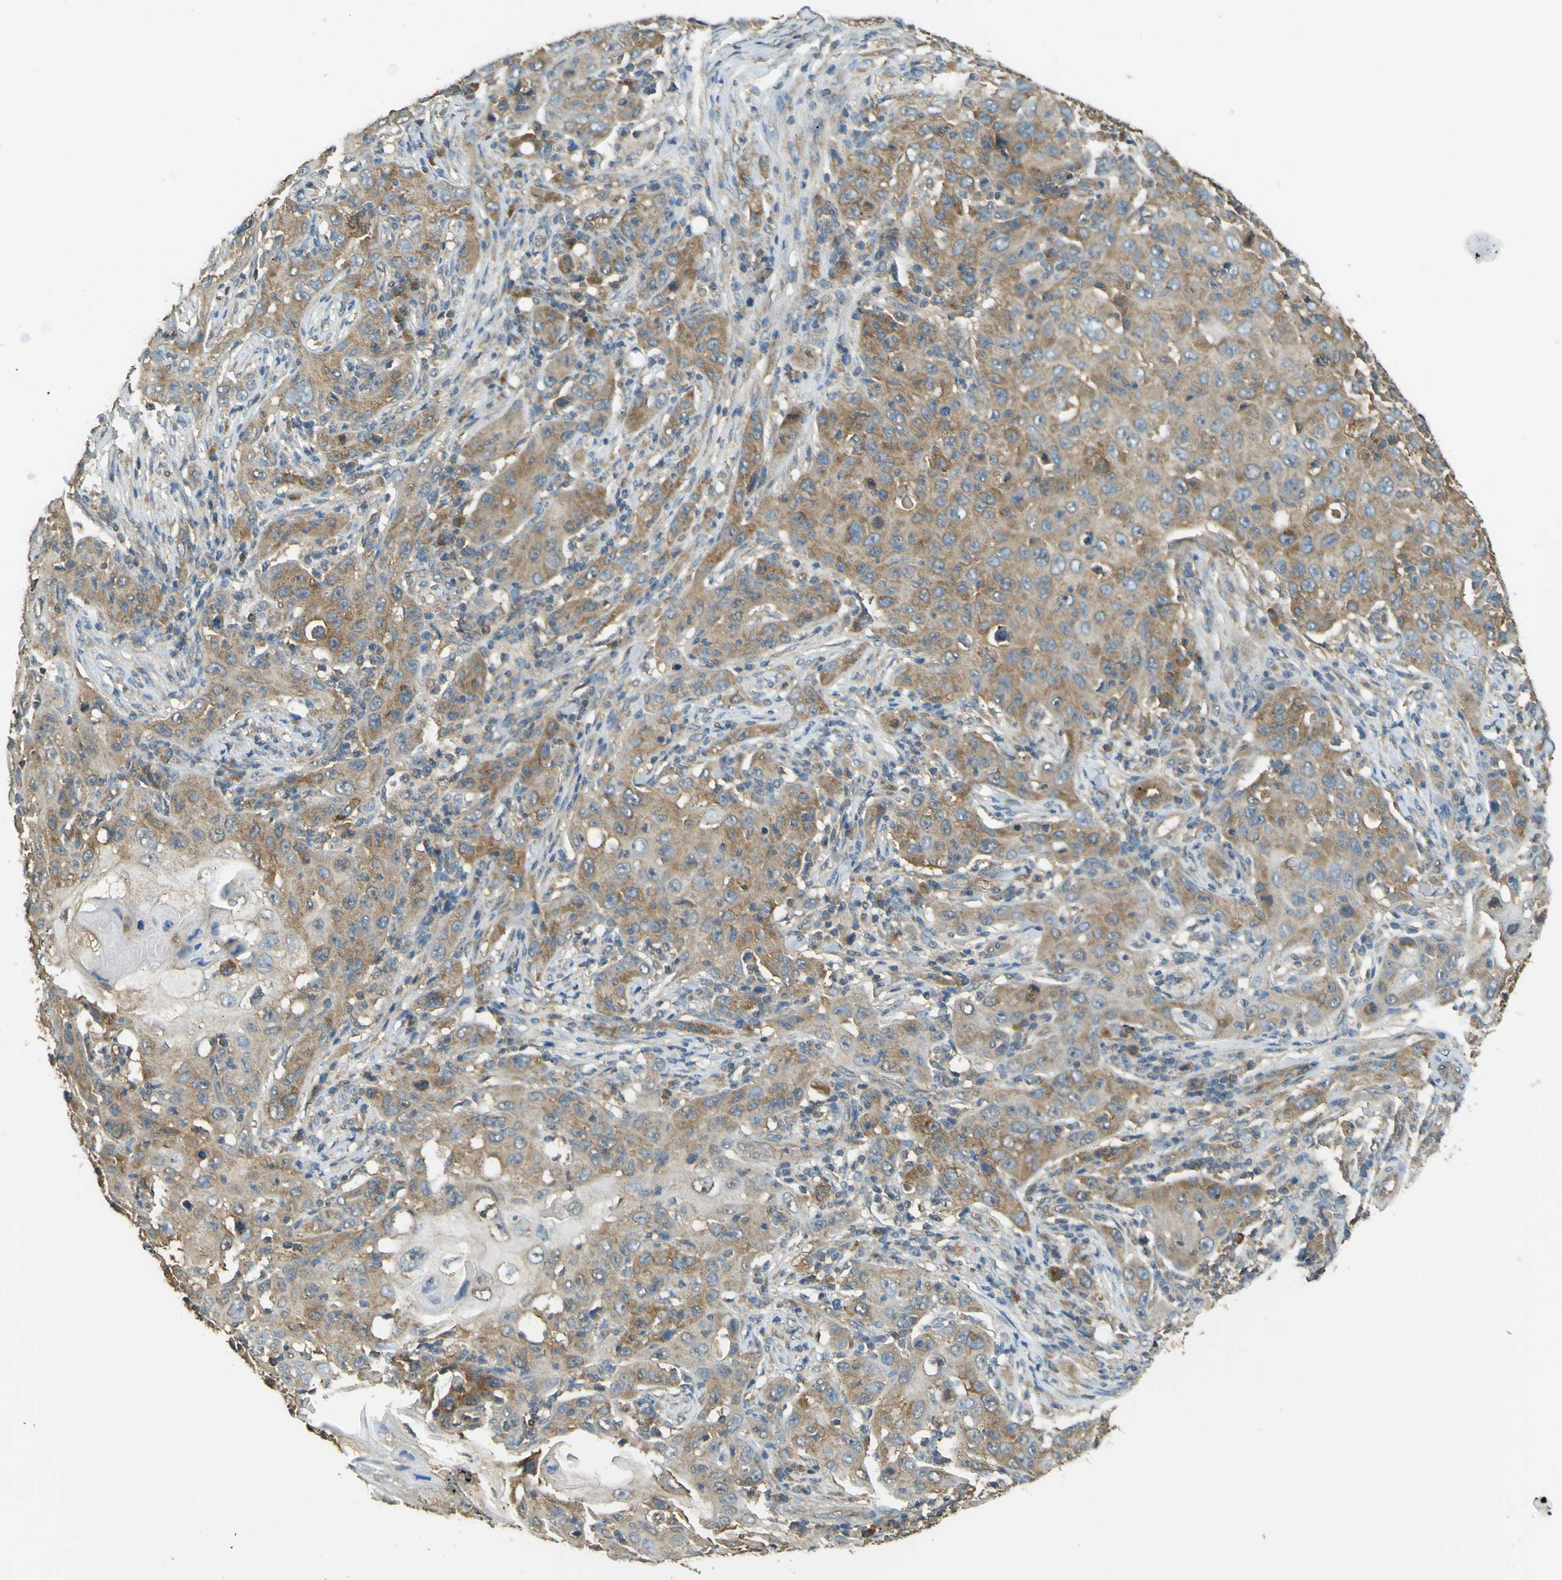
{"staining": {"intensity": "moderate", "quantity": ">75%", "location": "cytoplasmic/membranous"}, "tissue": "skin cancer", "cell_type": "Tumor cells", "image_type": "cancer", "snomed": [{"axis": "morphology", "description": "Squamous cell carcinoma, NOS"}, {"axis": "topography", "description": "Skin"}], "caption": "Tumor cells reveal moderate cytoplasmic/membranous staining in about >75% of cells in squamous cell carcinoma (skin).", "gene": "GOLGA1", "patient": {"sex": "female", "age": 88}}